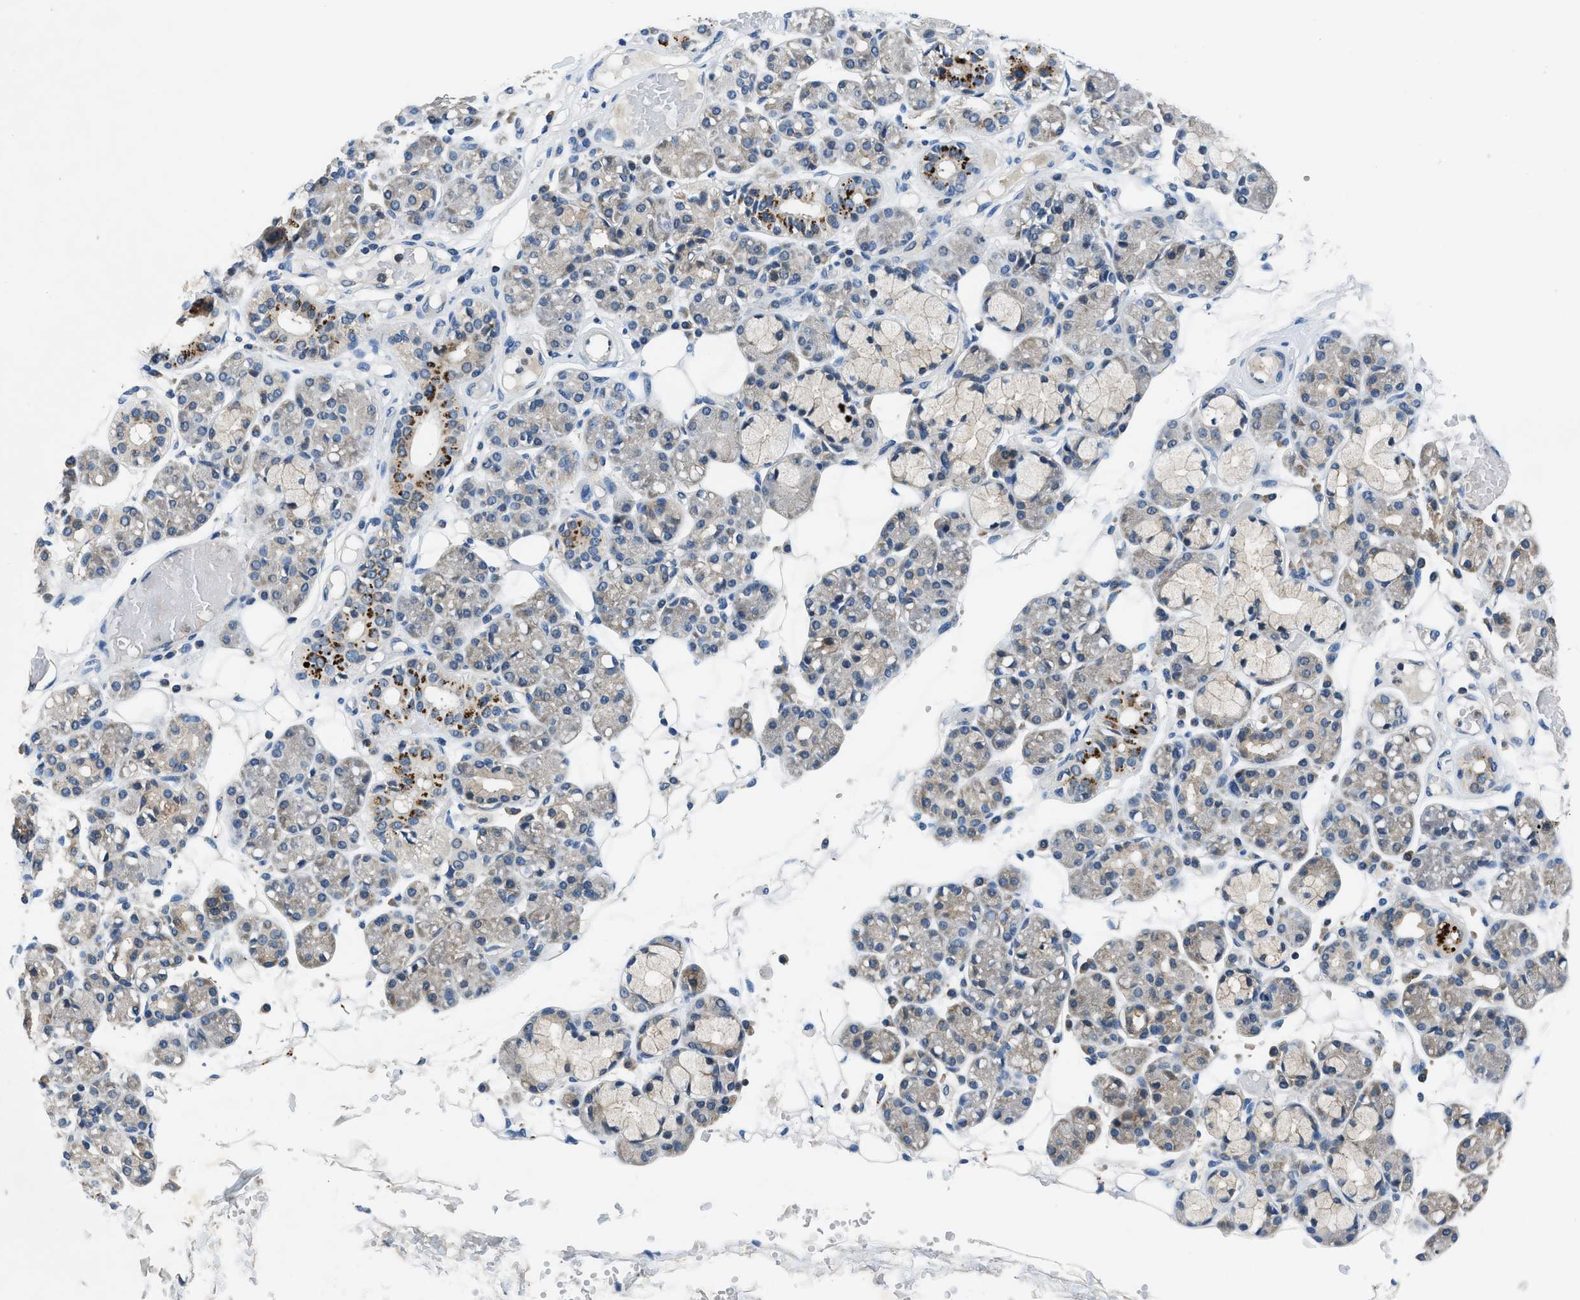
{"staining": {"intensity": "moderate", "quantity": "<25%", "location": "cytoplasmic/membranous"}, "tissue": "salivary gland", "cell_type": "Glandular cells", "image_type": "normal", "snomed": [{"axis": "morphology", "description": "Normal tissue, NOS"}, {"axis": "topography", "description": "Salivary gland"}], "caption": "IHC micrograph of benign human salivary gland stained for a protein (brown), which displays low levels of moderate cytoplasmic/membranous expression in about <25% of glandular cells.", "gene": "PAFAH2", "patient": {"sex": "male", "age": 63}}